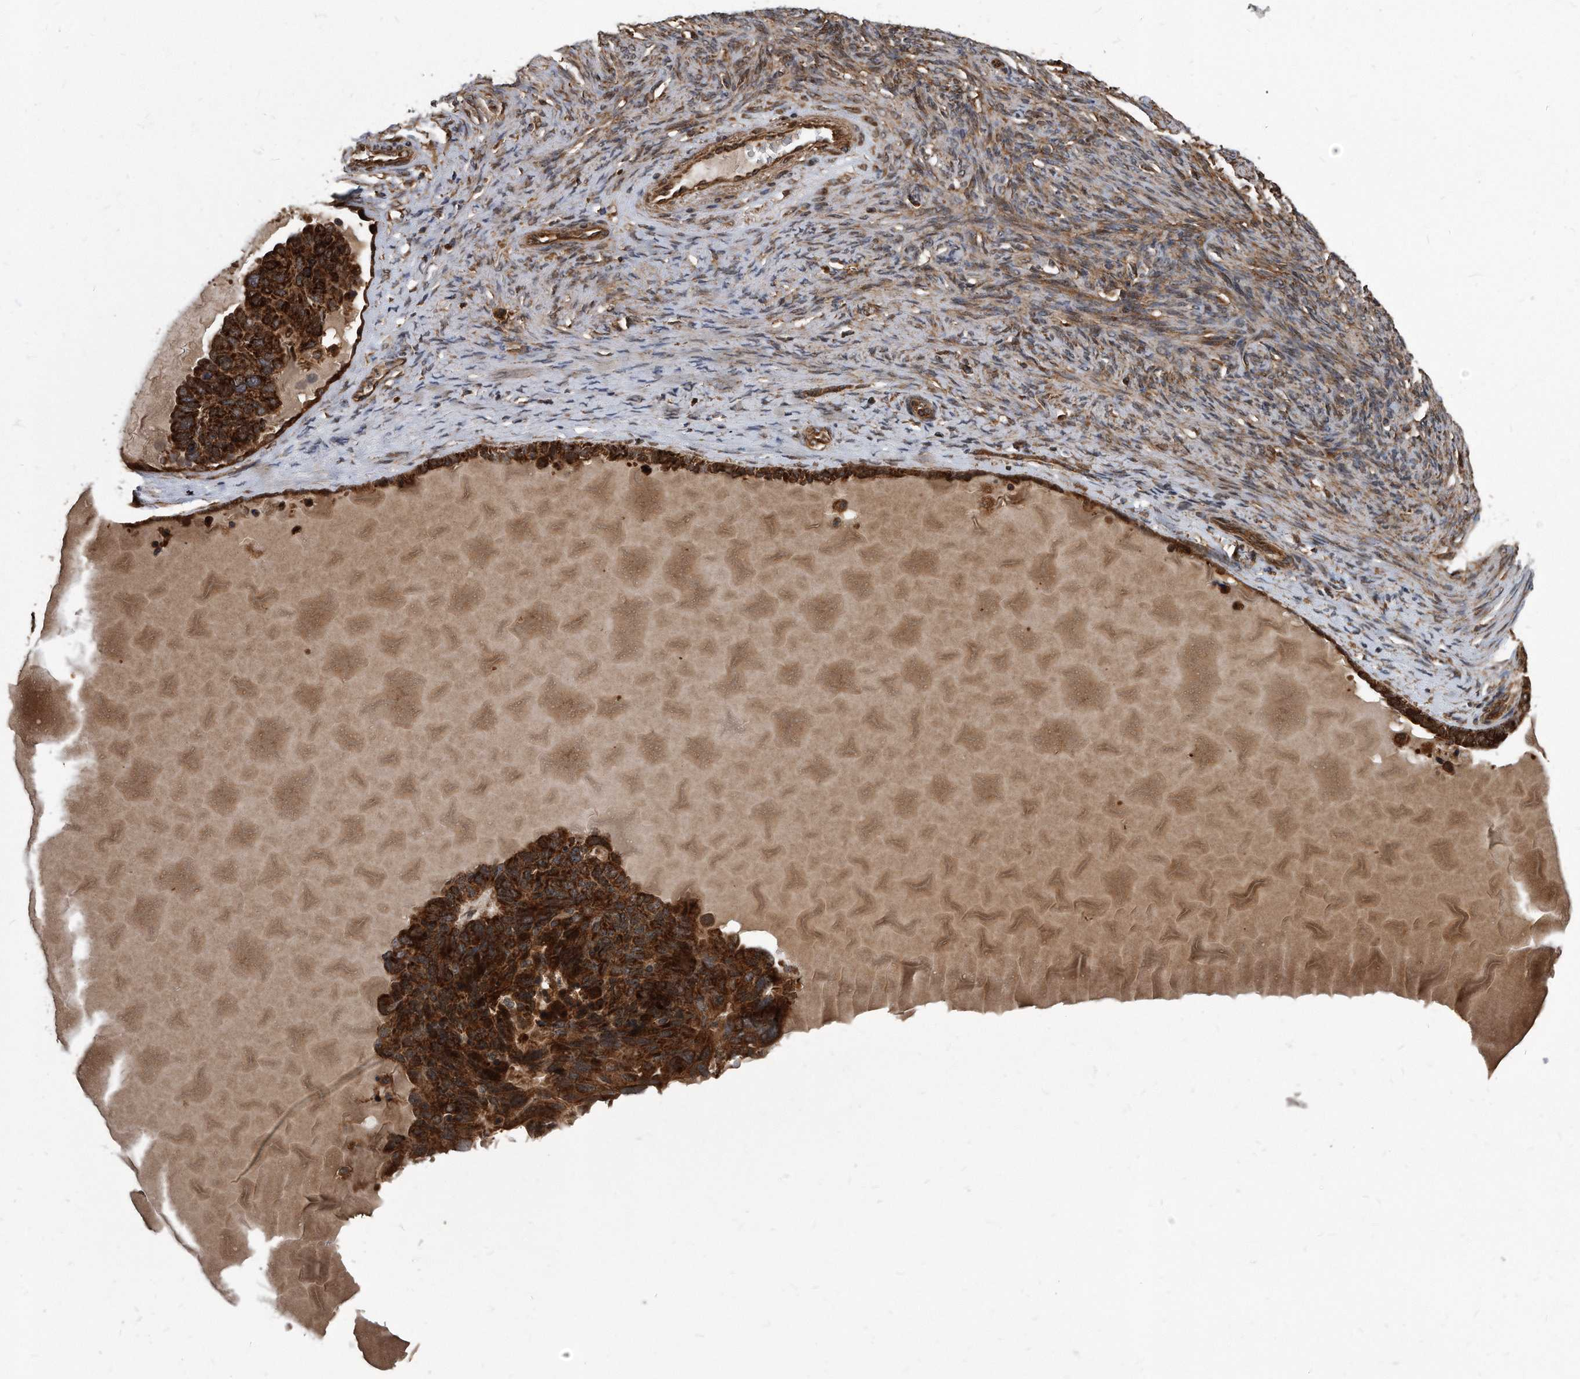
{"staining": {"intensity": "strong", "quantity": ">75%", "location": "cytoplasmic/membranous"}, "tissue": "ovarian cancer", "cell_type": "Tumor cells", "image_type": "cancer", "snomed": [{"axis": "morphology", "description": "Cystadenocarcinoma, serous, NOS"}, {"axis": "topography", "description": "Ovary"}], "caption": "Protein analysis of ovarian serous cystadenocarcinoma tissue shows strong cytoplasmic/membranous staining in about >75% of tumor cells.", "gene": "FAM136A", "patient": {"sex": "female", "age": 44}}